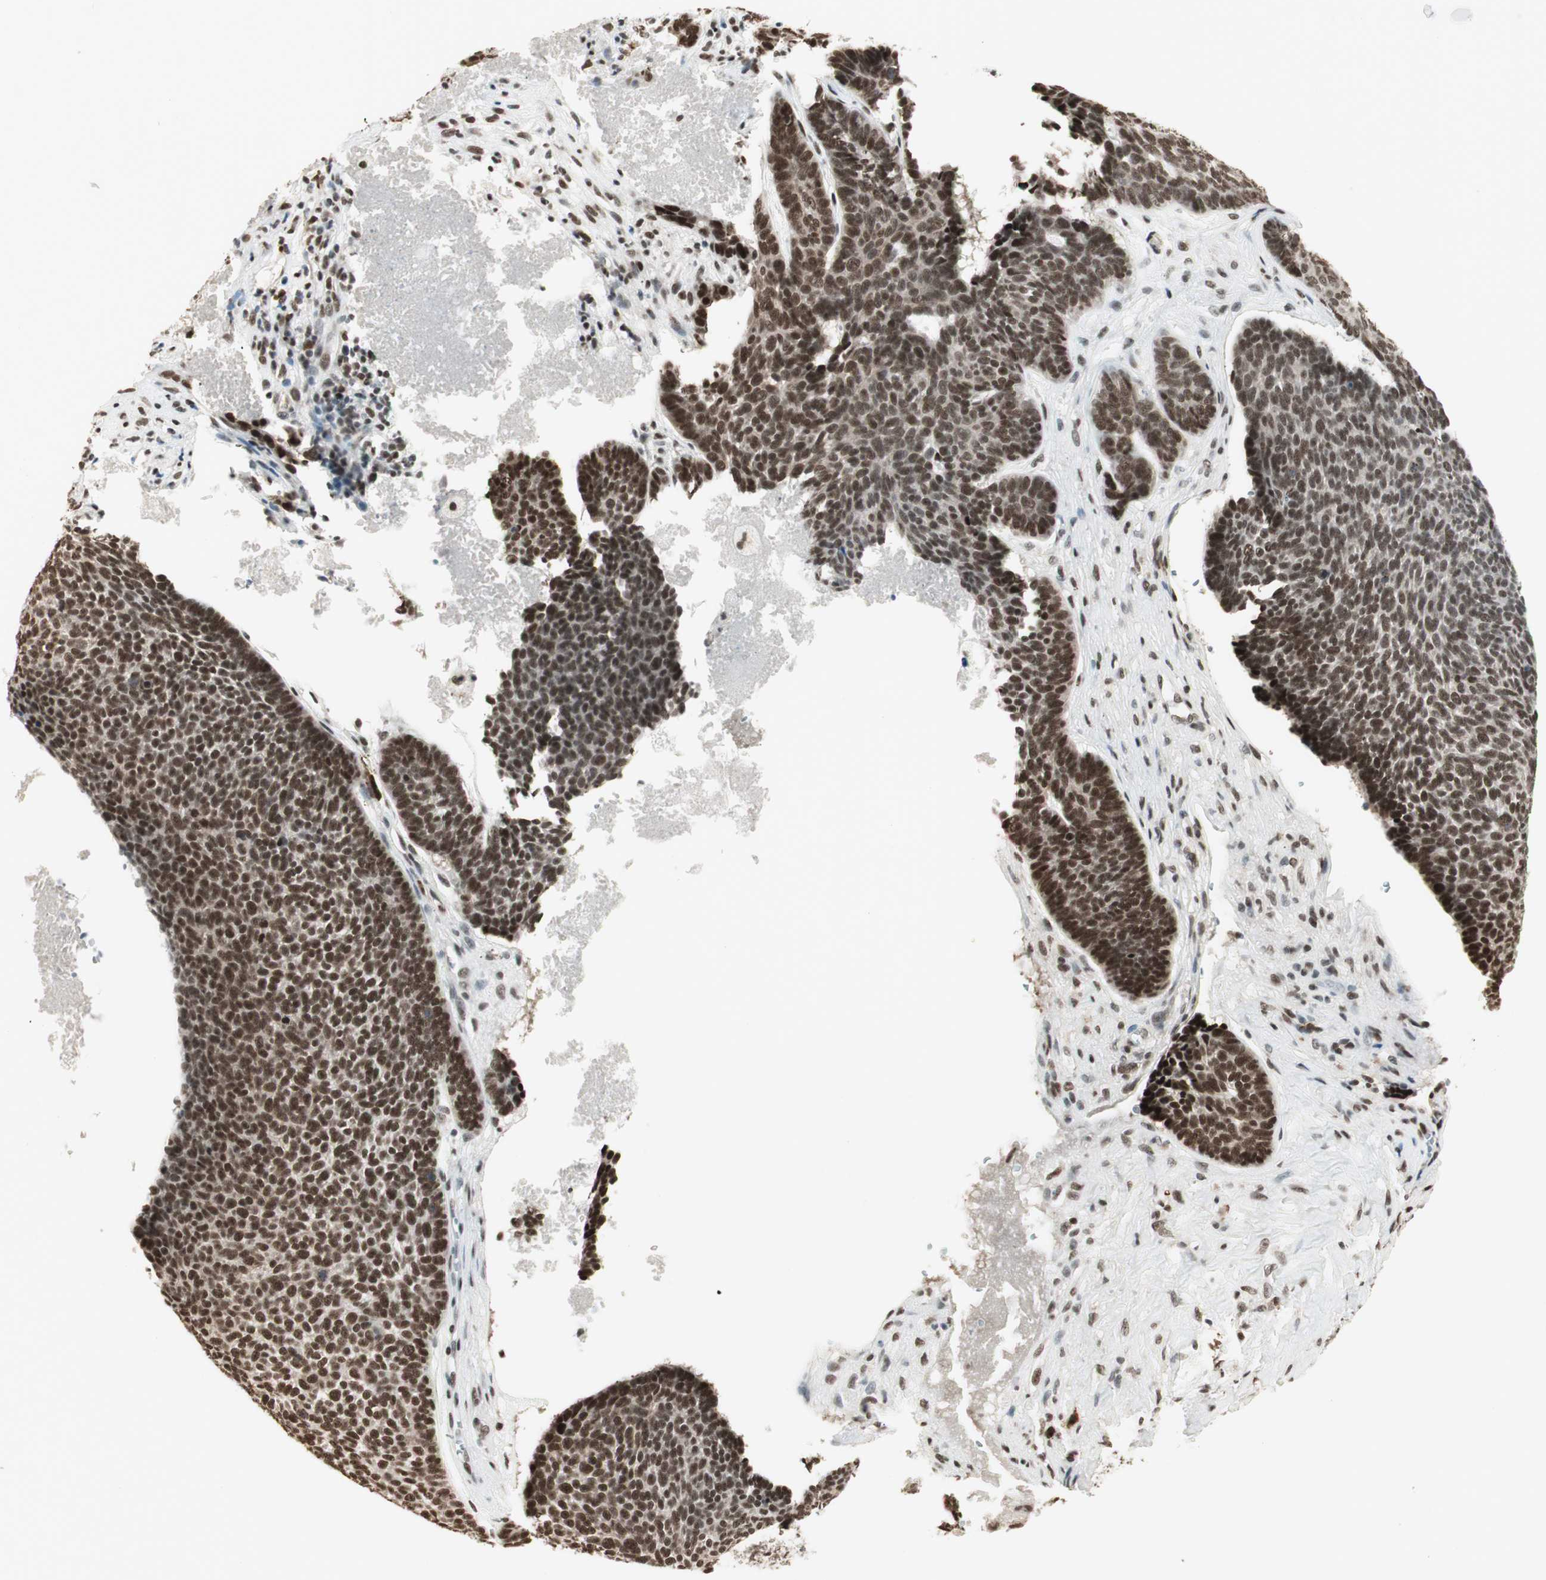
{"staining": {"intensity": "strong", "quantity": ">75%", "location": "nuclear"}, "tissue": "skin cancer", "cell_type": "Tumor cells", "image_type": "cancer", "snomed": [{"axis": "morphology", "description": "Basal cell carcinoma"}, {"axis": "topography", "description": "Skin"}], "caption": "High-power microscopy captured an IHC histopathology image of skin basal cell carcinoma, revealing strong nuclear expression in approximately >75% of tumor cells. Immunohistochemistry stains the protein of interest in brown and the nuclei are stained blue.", "gene": "SMARCE1", "patient": {"sex": "male", "age": 84}}